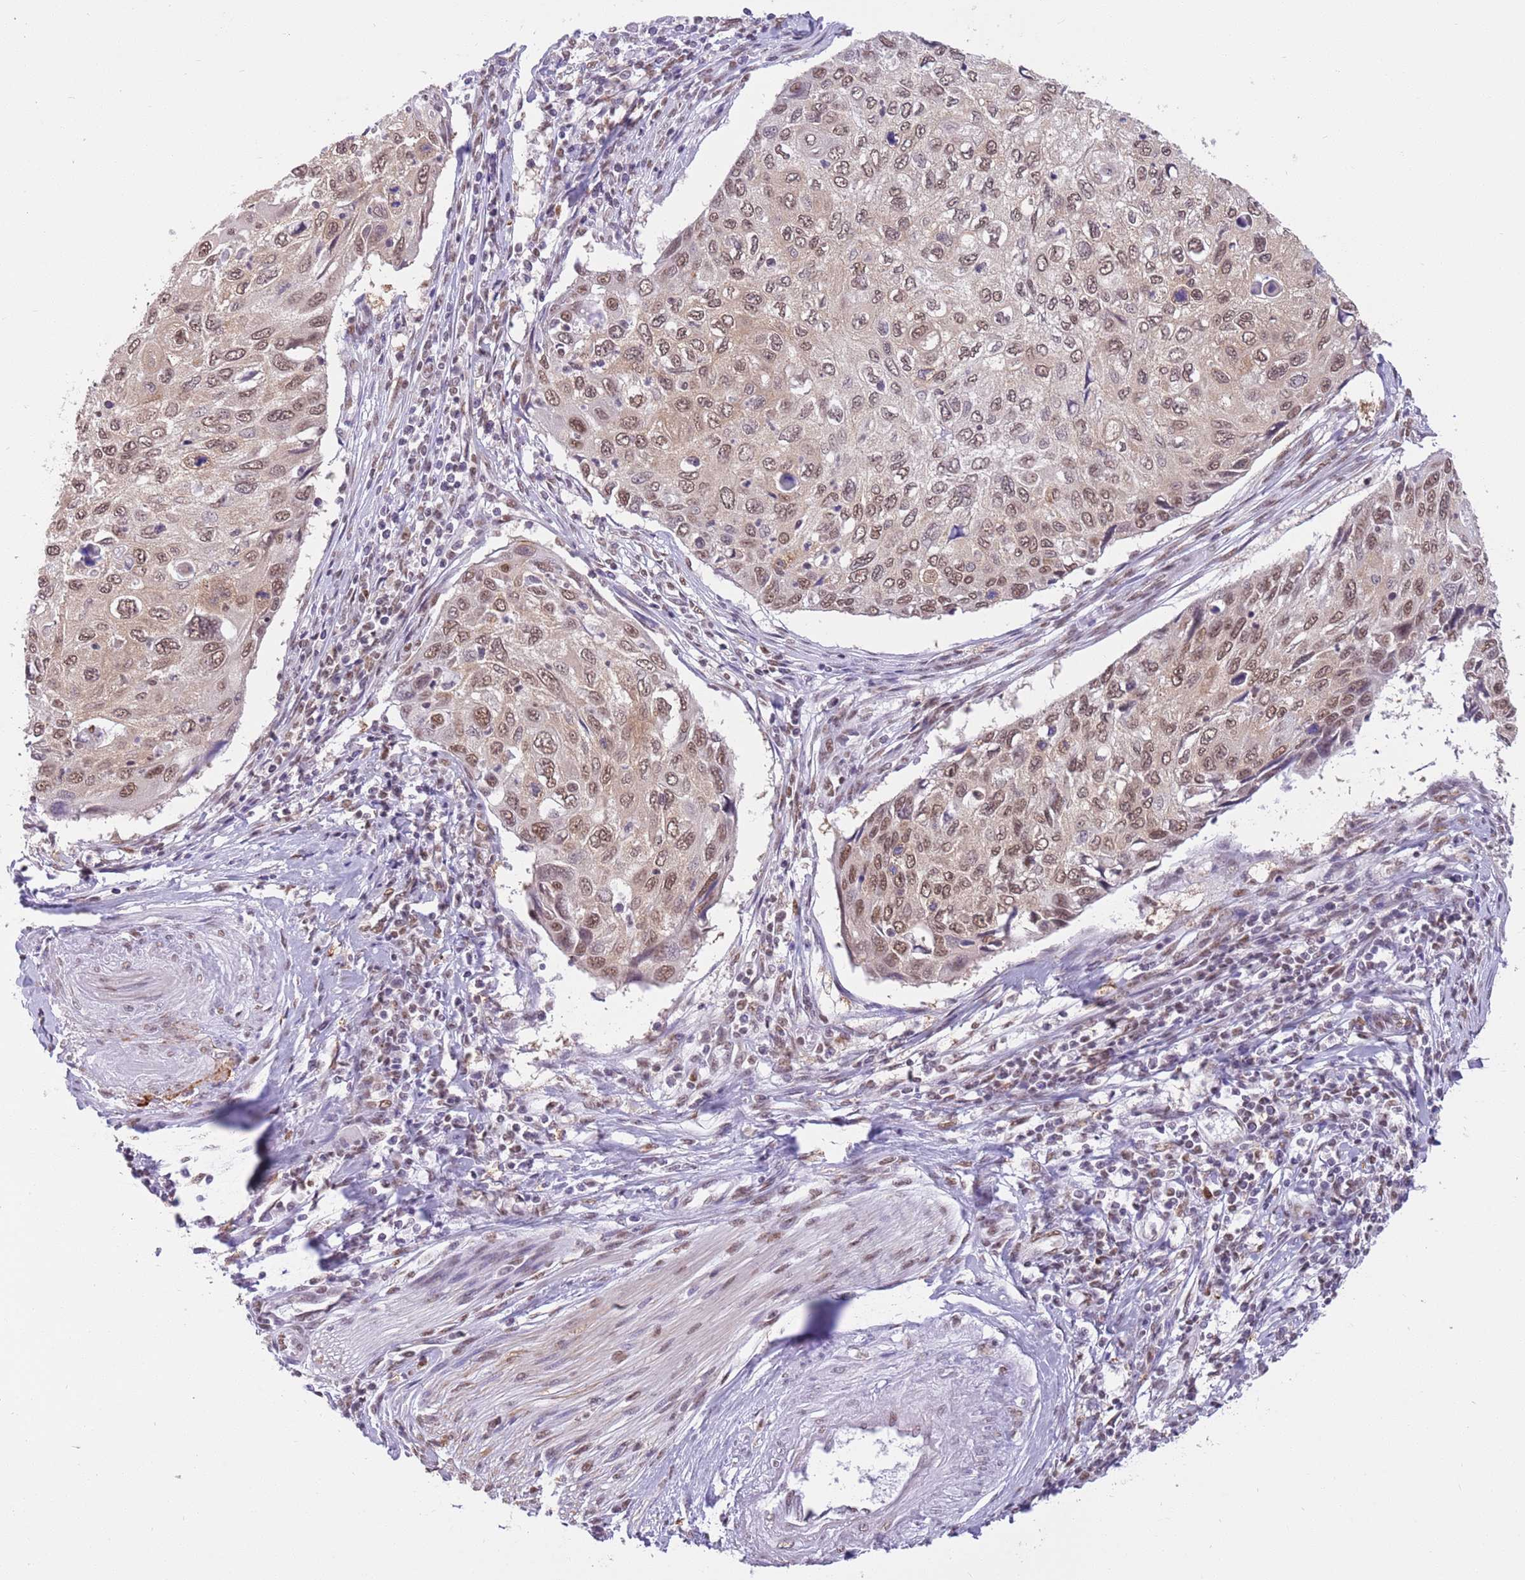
{"staining": {"intensity": "moderate", "quantity": ">75%", "location": "nuclear"}, "tissue": "cervical cancer", "cell_type": "Tumor cells", "image_type": "cancer", "snomed": [{"axis": "morphology", "description": "Squamous cell carcinoma, NOS"}, {"axis": "topography", "description": "Cervix"}], "caption": "Cervical cancer (squamous cell carcinoma) tissue displays moderate nuclear staining in about >75% of tumor cells, visualized by immunohistochemistry.", "gene": "TRIM32", "patient": {"sex": "female", "age": 70}}